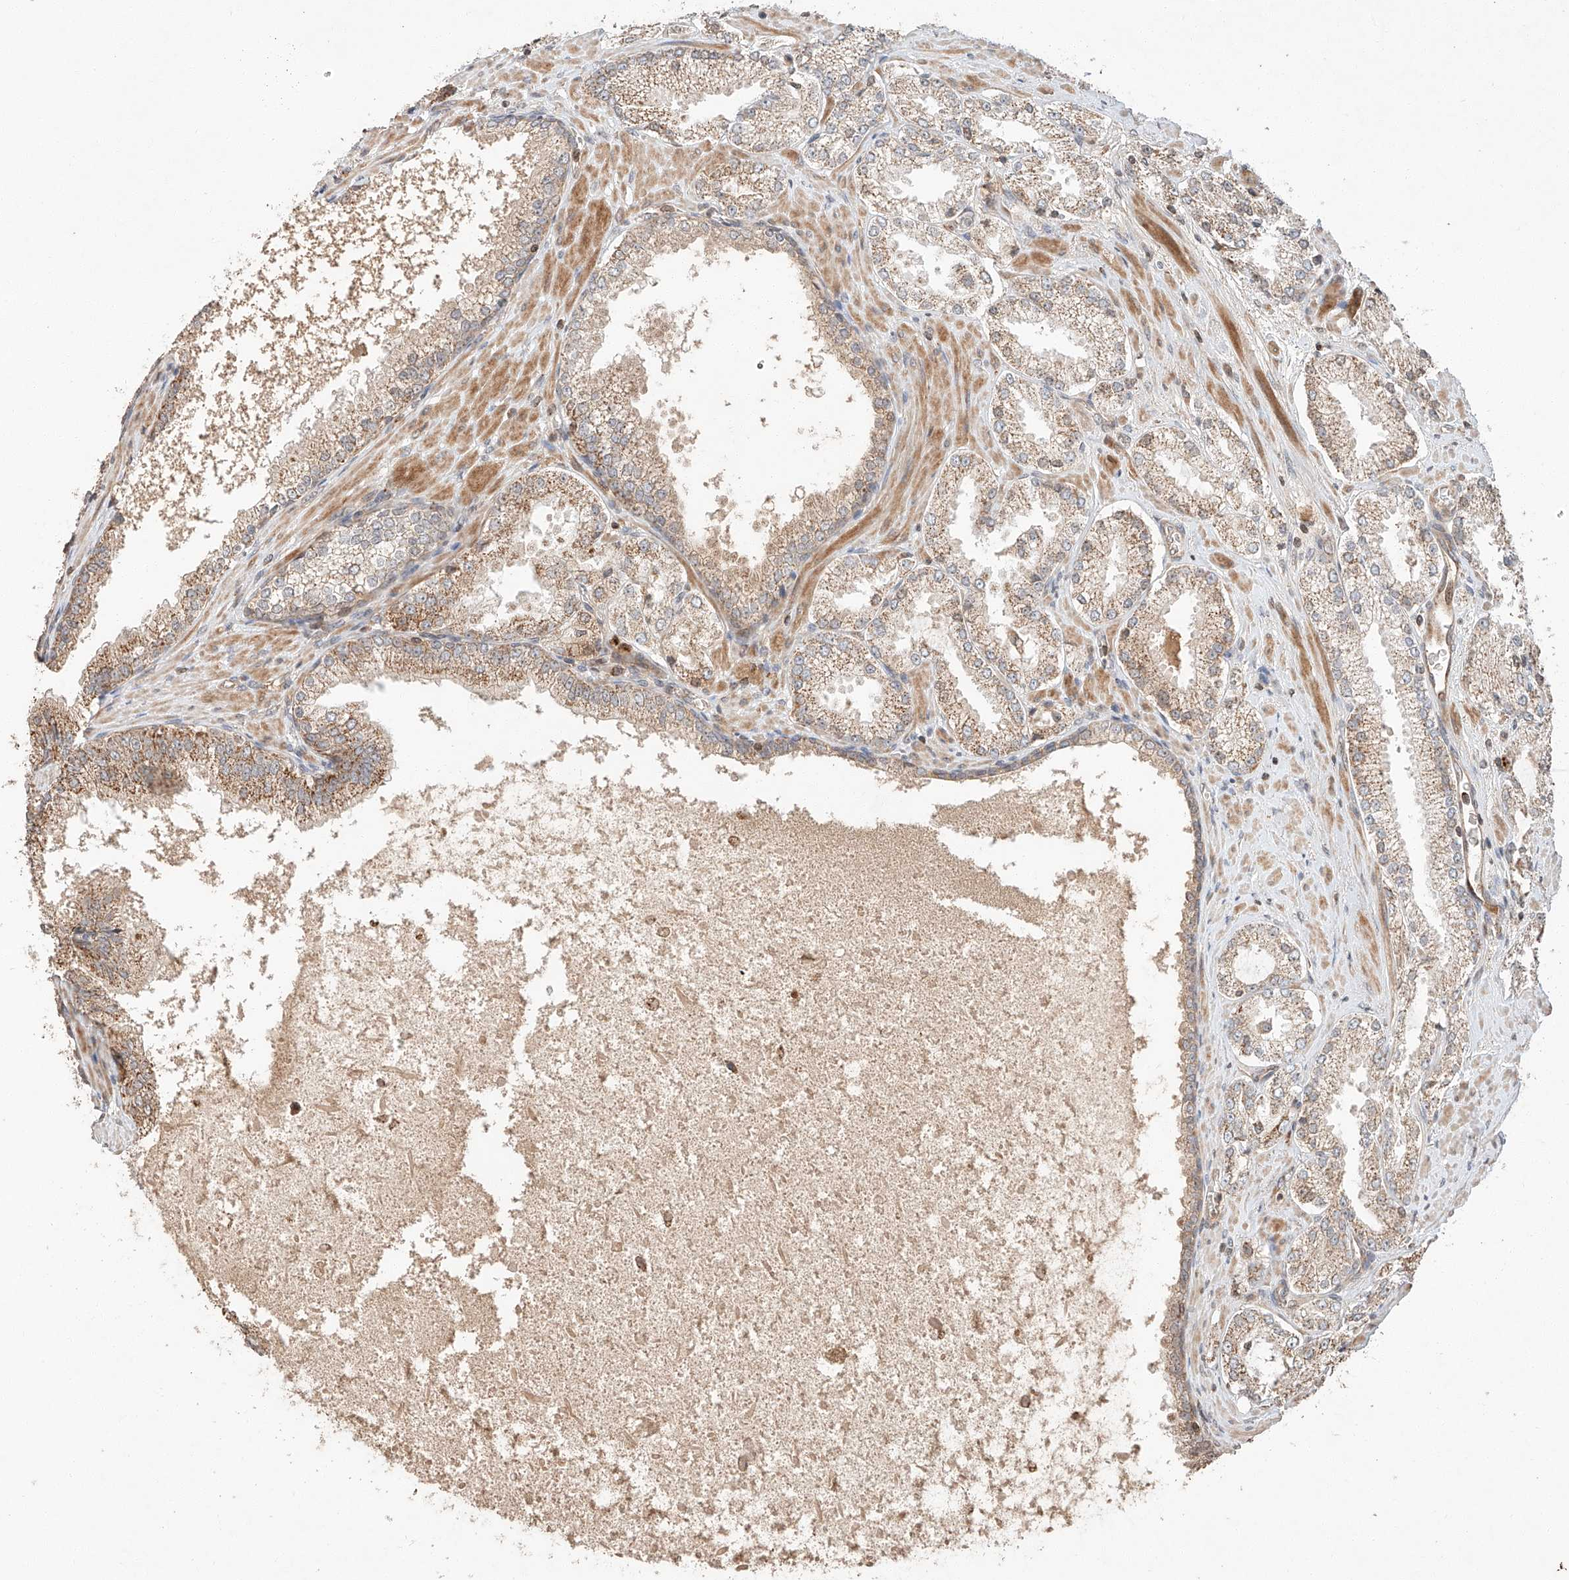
{"staining": {"intensity": "moderate", "quantity": ">75%", "location": "cytoplasmic/membranous"}, "tissue": "prostate cancer", "cell_type": "Tumor cells", "image_type": "cancer", "snomed": [{"axis": "morphology", "description": "Adenocarcinoma, High grade"}, {"axis": "topography", "description": "Prostate"}], "caption": "Moderate cytoplasmic/membranous expression is identified in approximately >75% of tumor cells in prostate high-grade adenocarcinoma. Nuclei are stained in blue.", "gene": "ARHGAP33", "patient": {"sex": "male", "age": 73}}